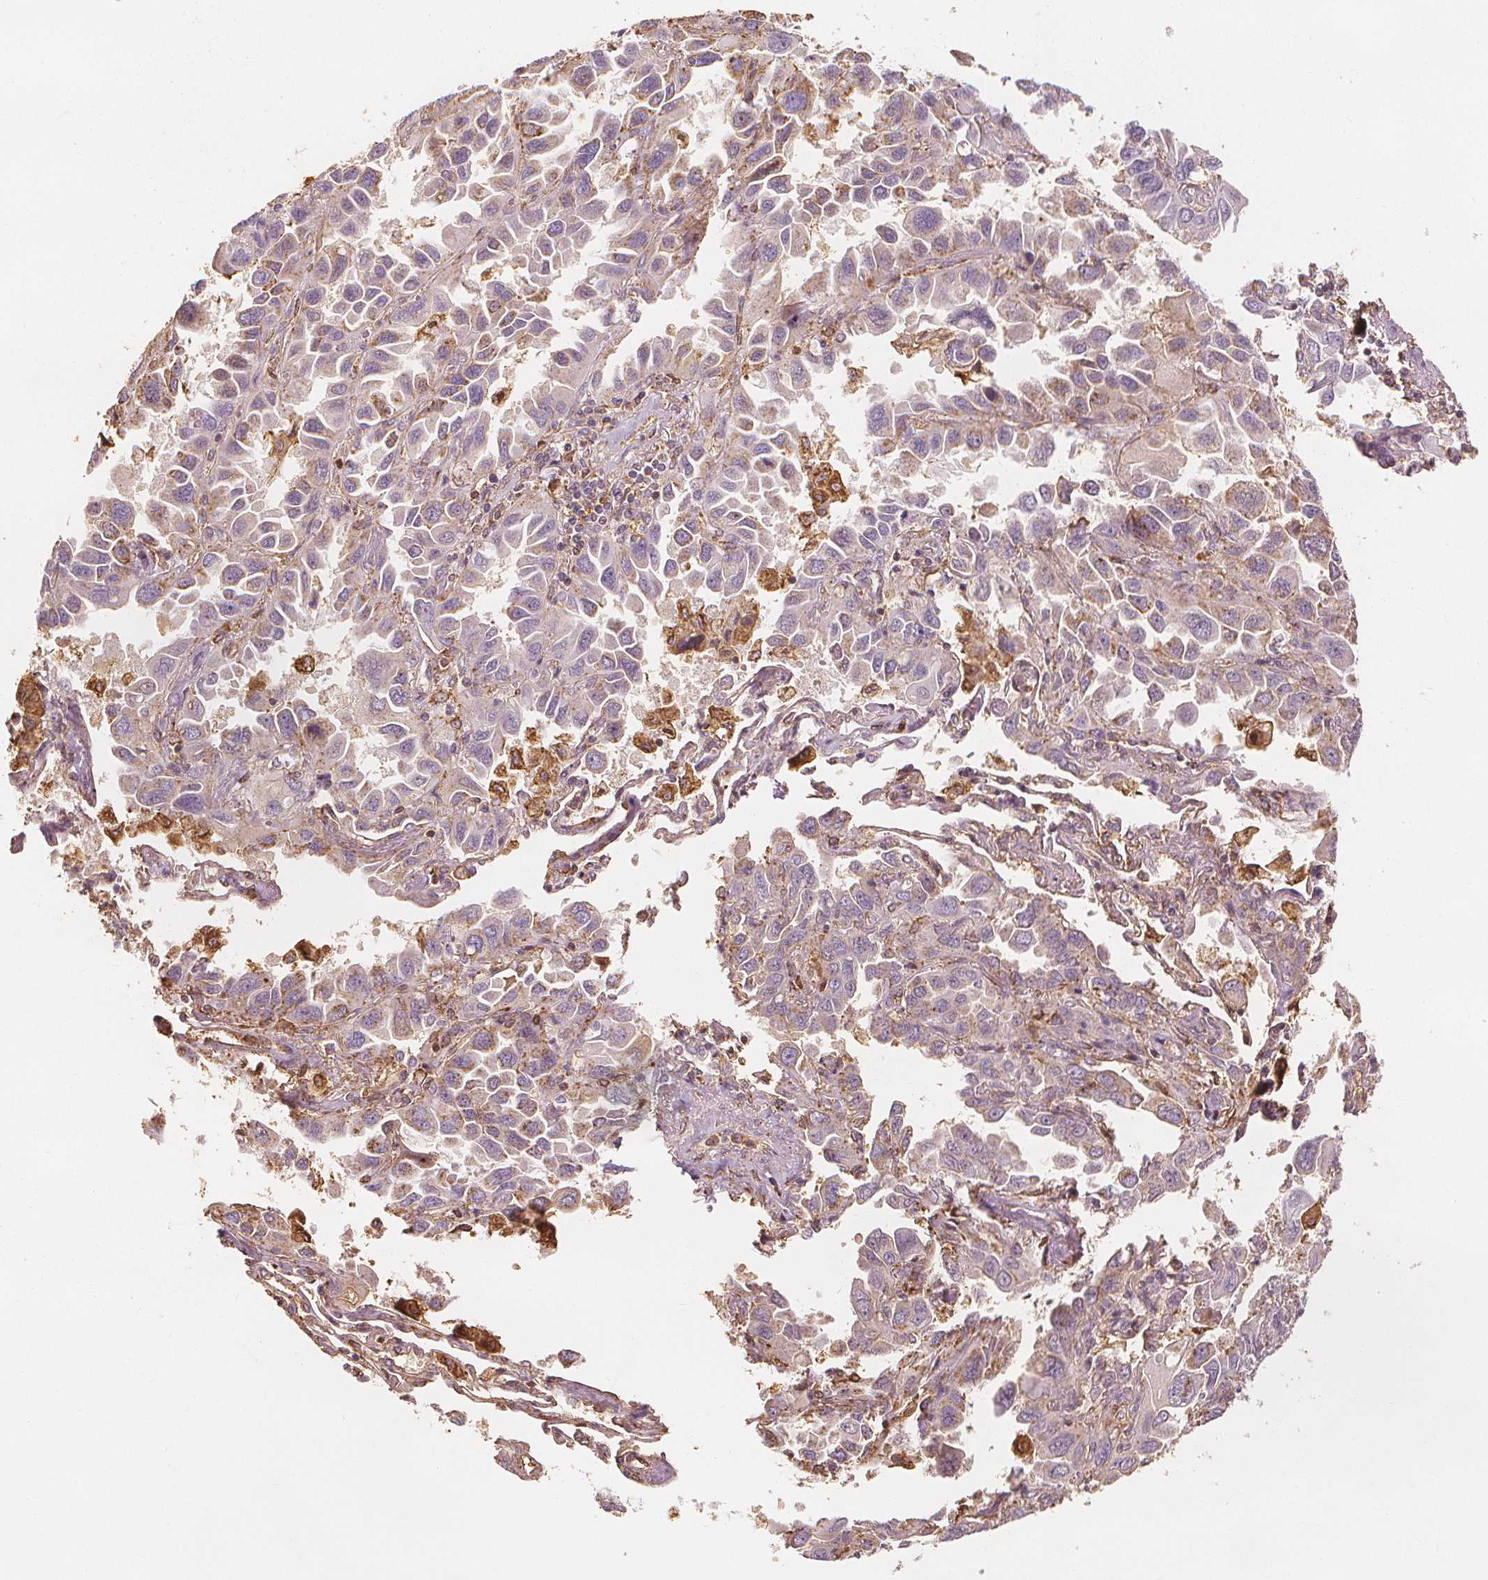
{"staining": {"intensity": "negative", "quantity": "none", "location": "none"}, "tissue": "lung cancer", "cell_type": "Tumor cells", "image_type": "cancer", "snomed": [{"axis": "morphology", "description": "Adenocarcinoma, NOS"}, {"axis": "topography", "description": "Lung"}], "caption": "Lung adenocarcinoma stained for a protein using immunohistochemistry exhibits no staining tumor cells.", "gene": "ARHGAP26", "patient": {"sex": "male", "age": 64}}